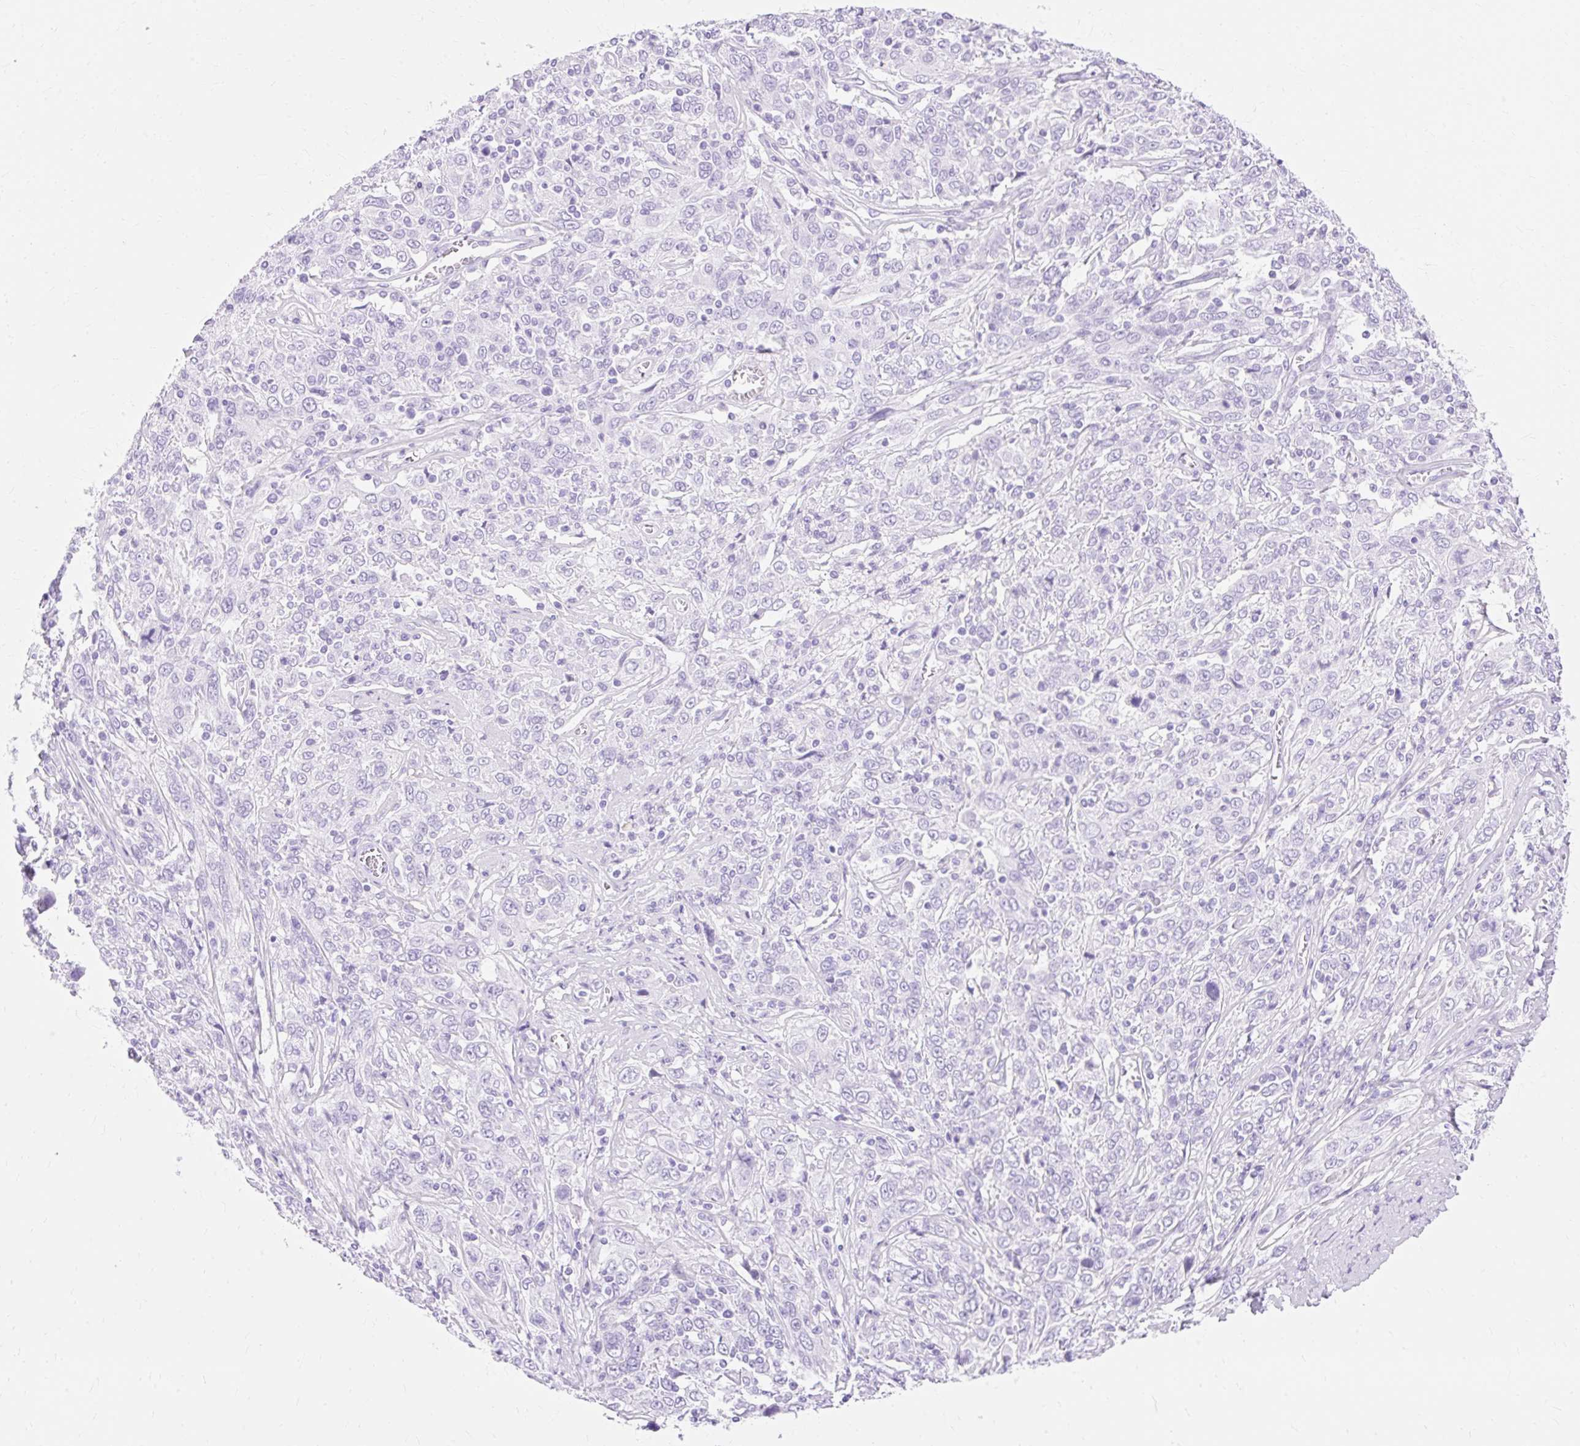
{"staining": {"intensity": "negative", "quantity": "none", "location": "none"}, "tissue": "cervical cancer", "cell_type": "Tumor cells", "image_type": "cancer", "snomed": [{"axis": "morphology", "description": "Squamous cell carcinoma, NOS"}, {"axis": "topography", "description": "Cervix"}], "caption": "A histopathology image of squamous cell carcinoma (cervical) stained for a protein reveals no brown staining in tumor cells.", "gene": "MBP", "patient": {"sex": "female", "age": 46}}